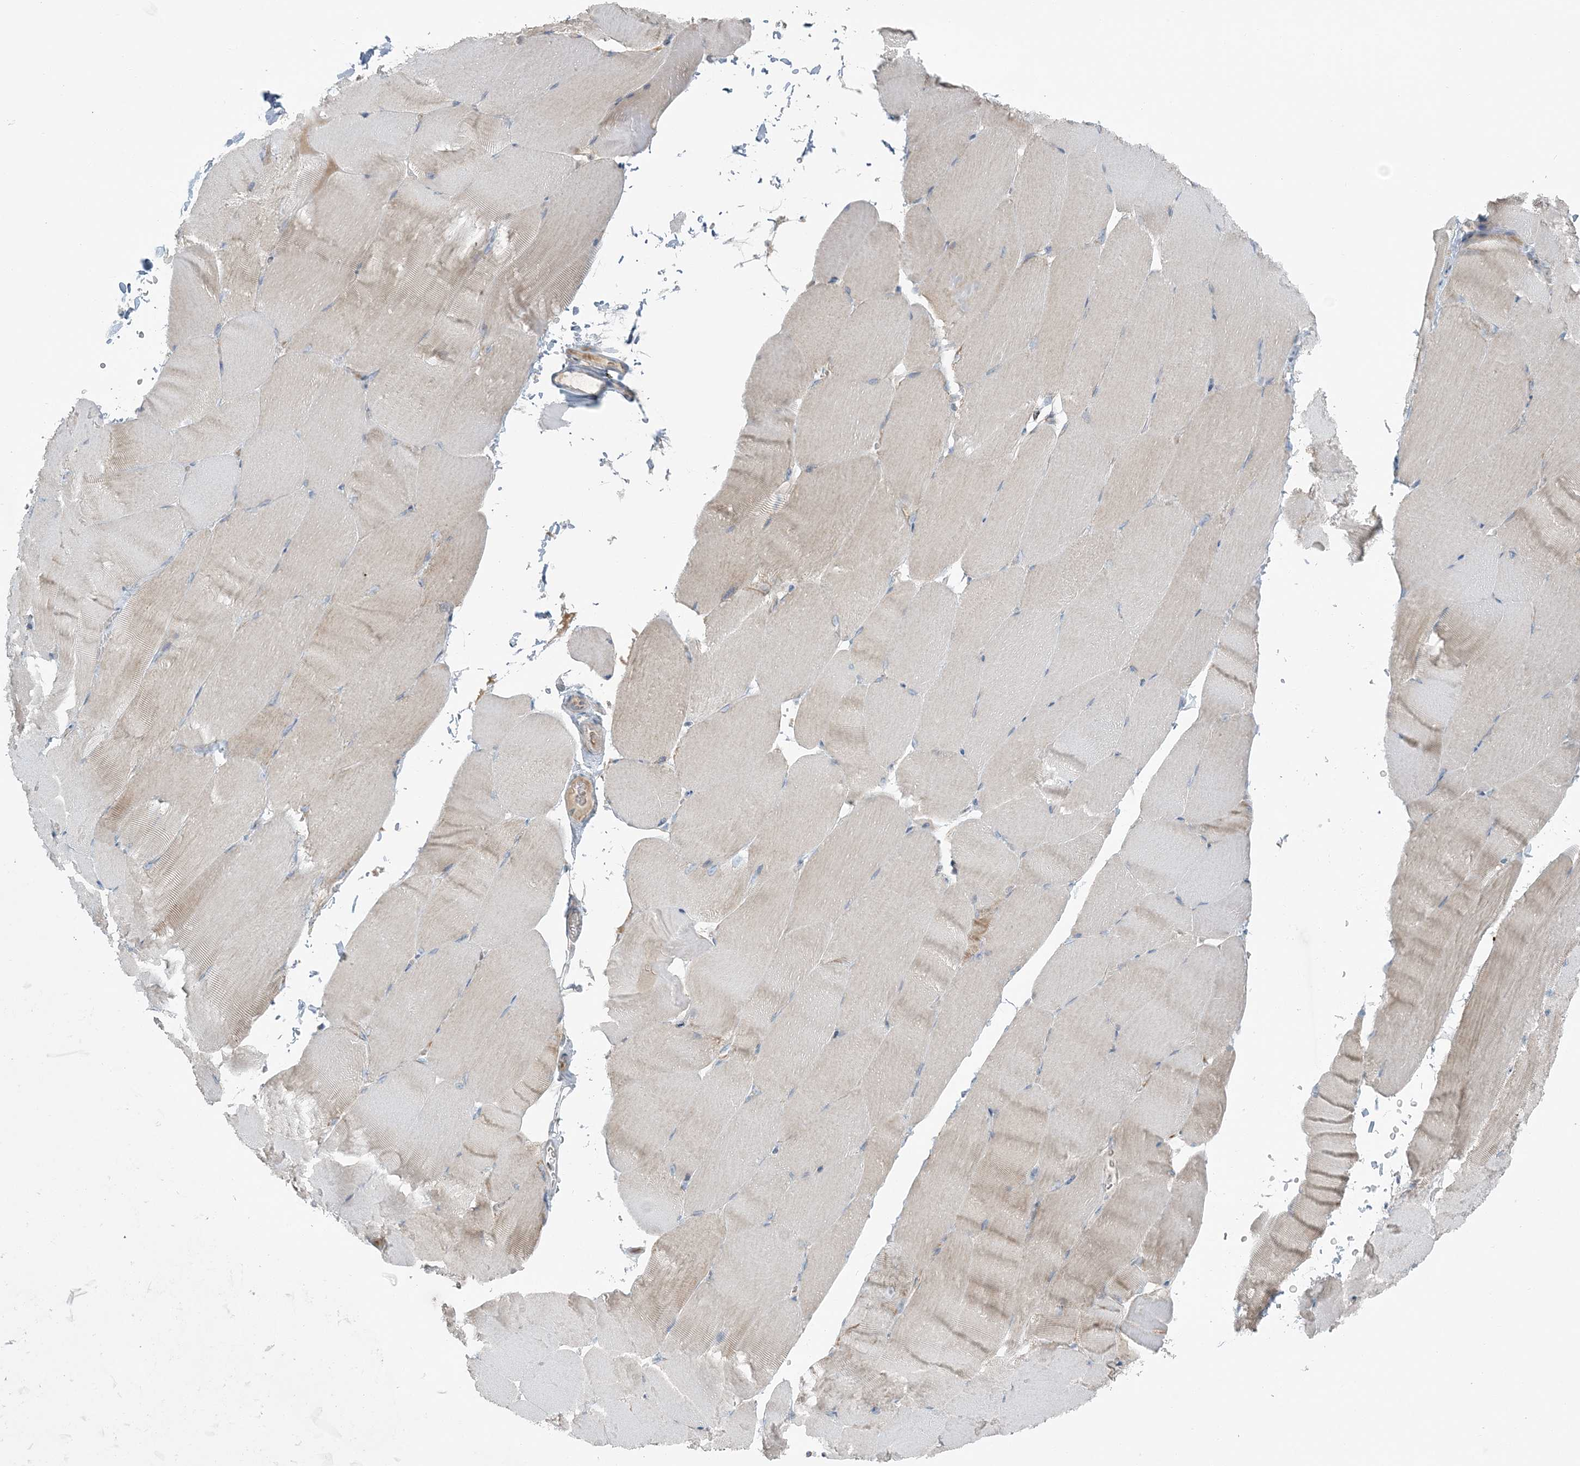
{"staining": {"intensity": "weak", "quantity": "<25%", "location": "cytoplasmic/membranous"}, "tissue": "skeletal muscle", "cell_type": "Myocytes", "image_type": "normal", "snomed": [{"axis": "morphology", "description": "Normal tissue, NOS"}, {"axis": "topography", "description": "Skeletal muscle"}, {"axis": "topography", "description": "Parathyroid gland"}], "caption": "The IHC micrograph has no significant positivity in myocytes of skeletal muscle. (DAB immunohistochemistry, high magnification).", "gene": "SLC22A16", "patient": {"sex": "female", "age": 37}}